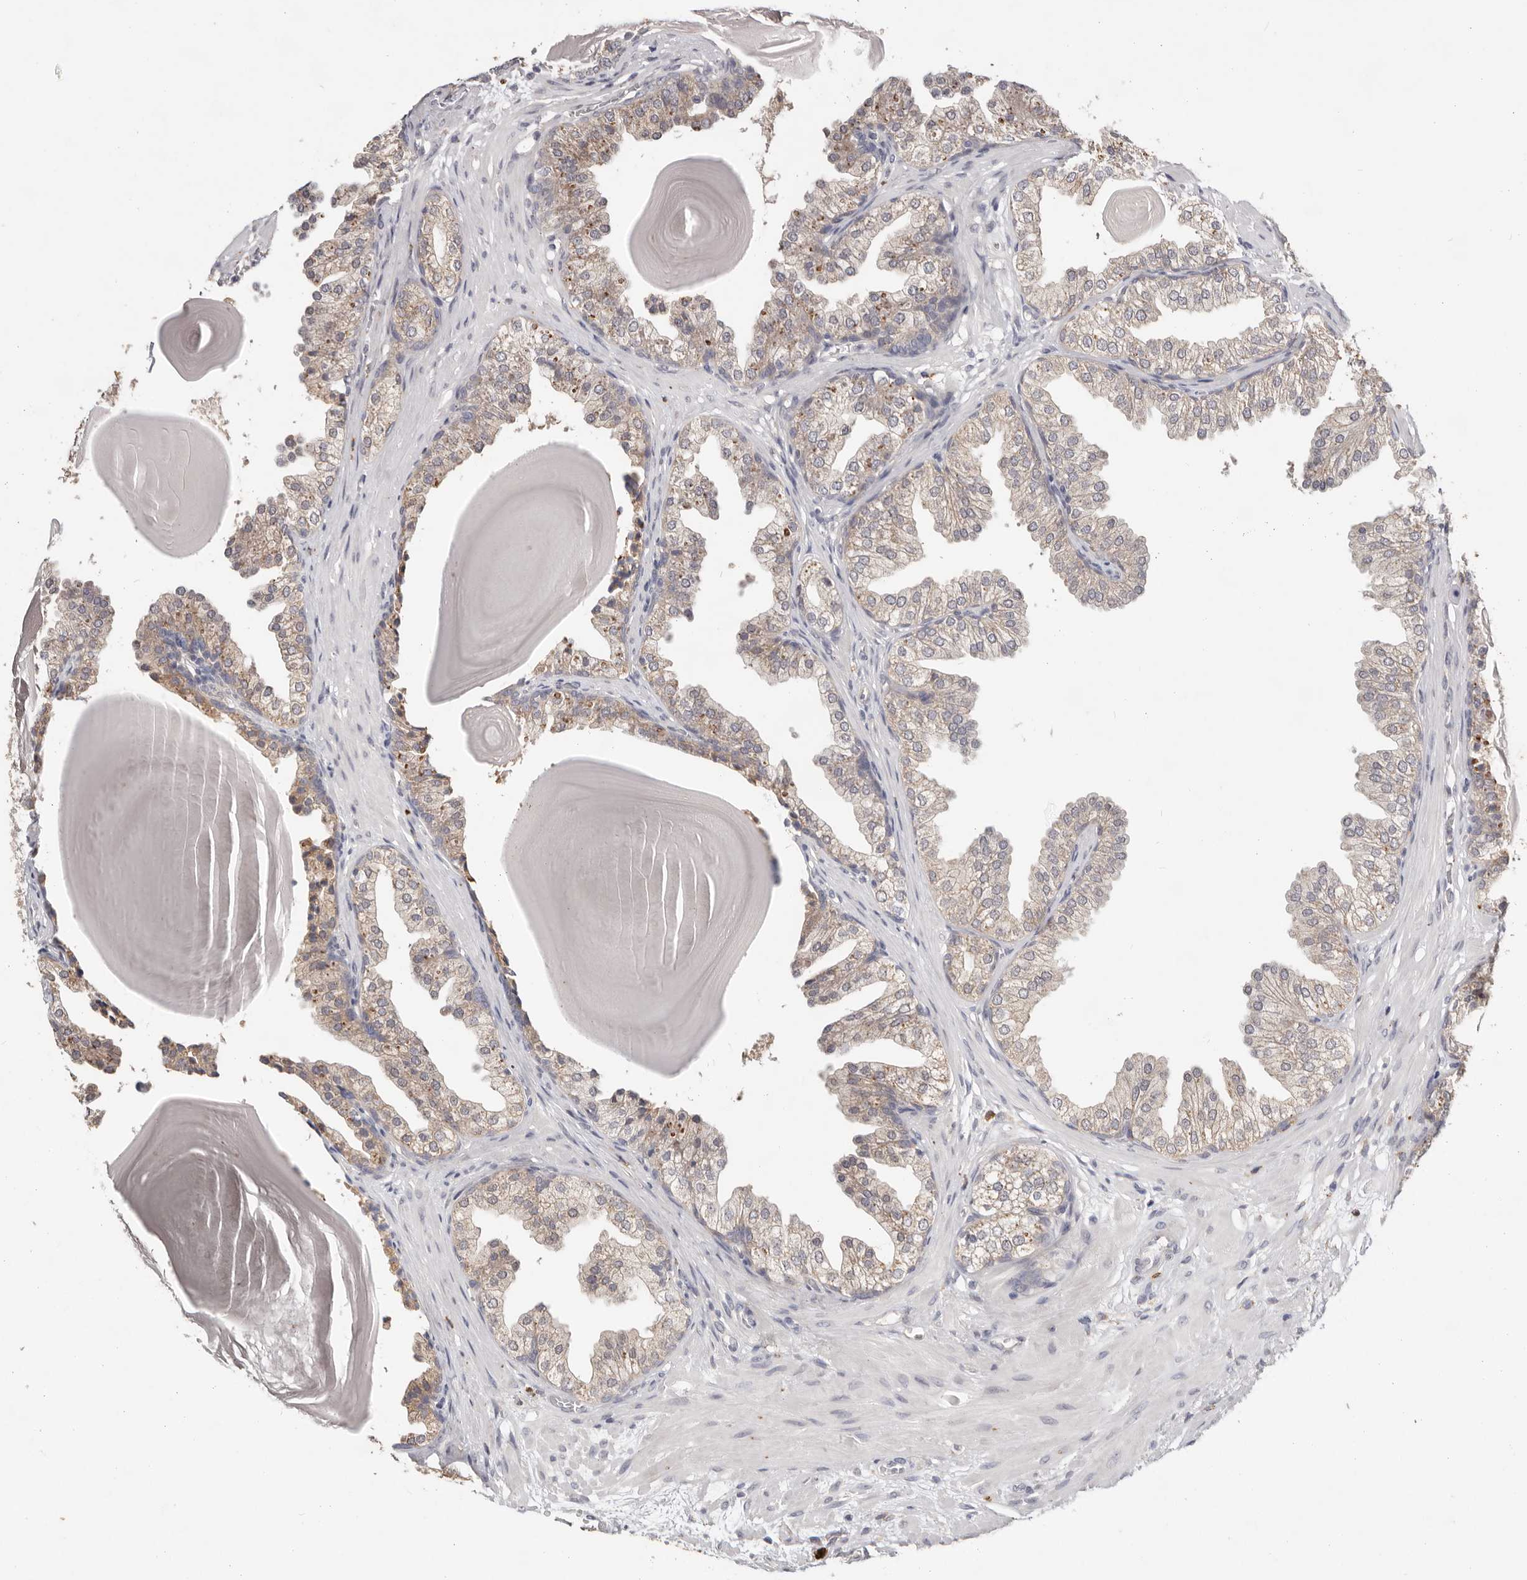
{"staining": {"intensity": "weak", "quantity": "25%-75%", "location": "cytoplasmic/membranous"}, "tissue": "prostate", "cell_type": "Glandular cells", "image_type": "normal", "snomed": [{"axis": "morphology", "description": "Normal tissue, NOS"}, {"axis": "topography", "description": "Prostate"}], "caption": "Weak cytoplasmic/membranous expression for a protein is appreciated in approximately 25%-75% of glandular cells of normal prostate using immunohistochemistry.", "gene": "WDR77", "patient": {"sex": "male", "age": 48}}